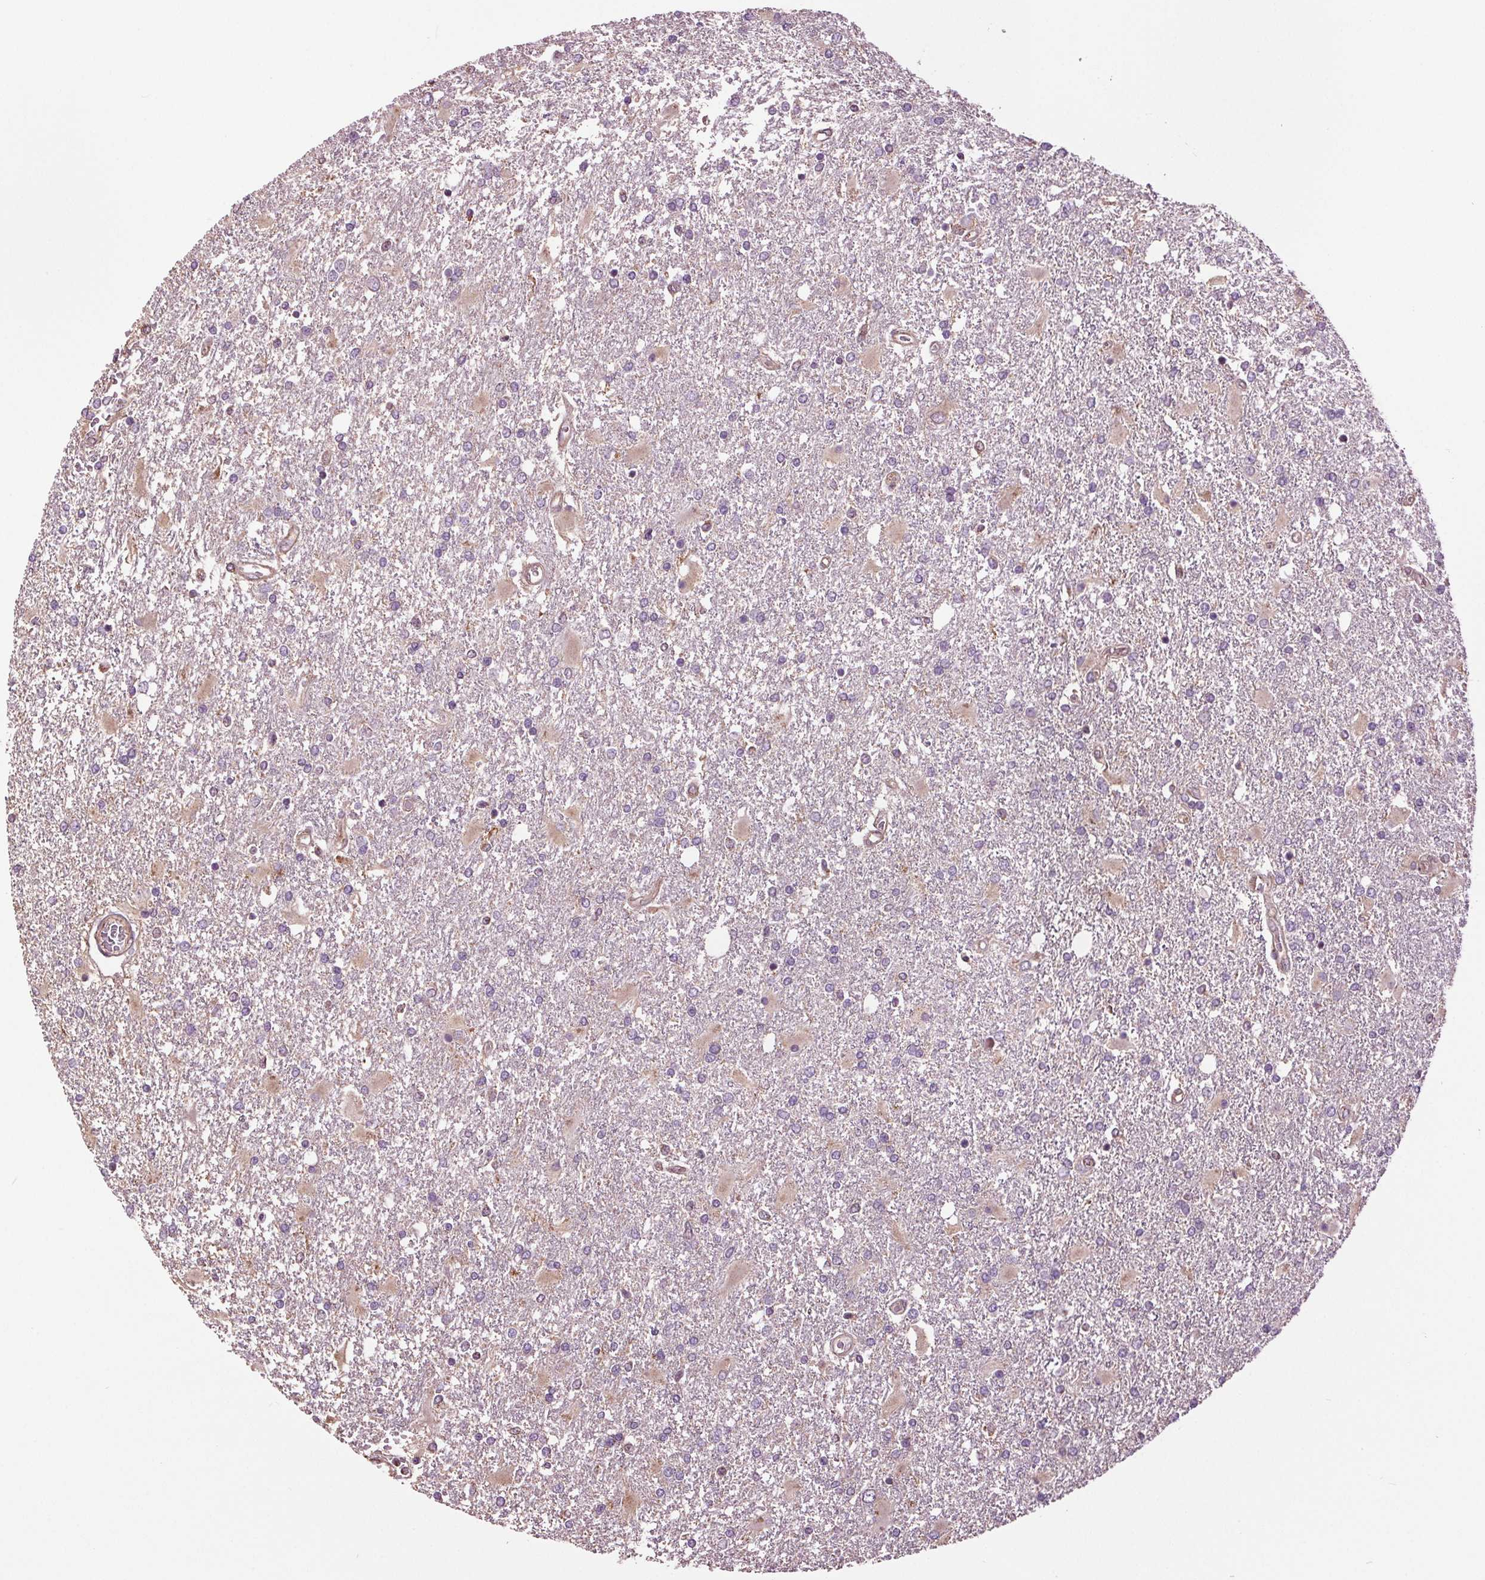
{"staining": {"intensity": "negative", "quantity": "none", "location": "none"}, "tissue": "glioma", "cell_type": "Tumor cells", "image_type": "cancer", "snomed": [{"axis": "morphology", "description": "Glioma, malignant, High grade"}, {"axis": "topography", "description": "Cerebral cortex"}], "caption": "An image of glioma stained for a protein displays no brown staining in tumor cells.", "gene": "RNPEP", "patient": {"sex": "male", "age": 79}}